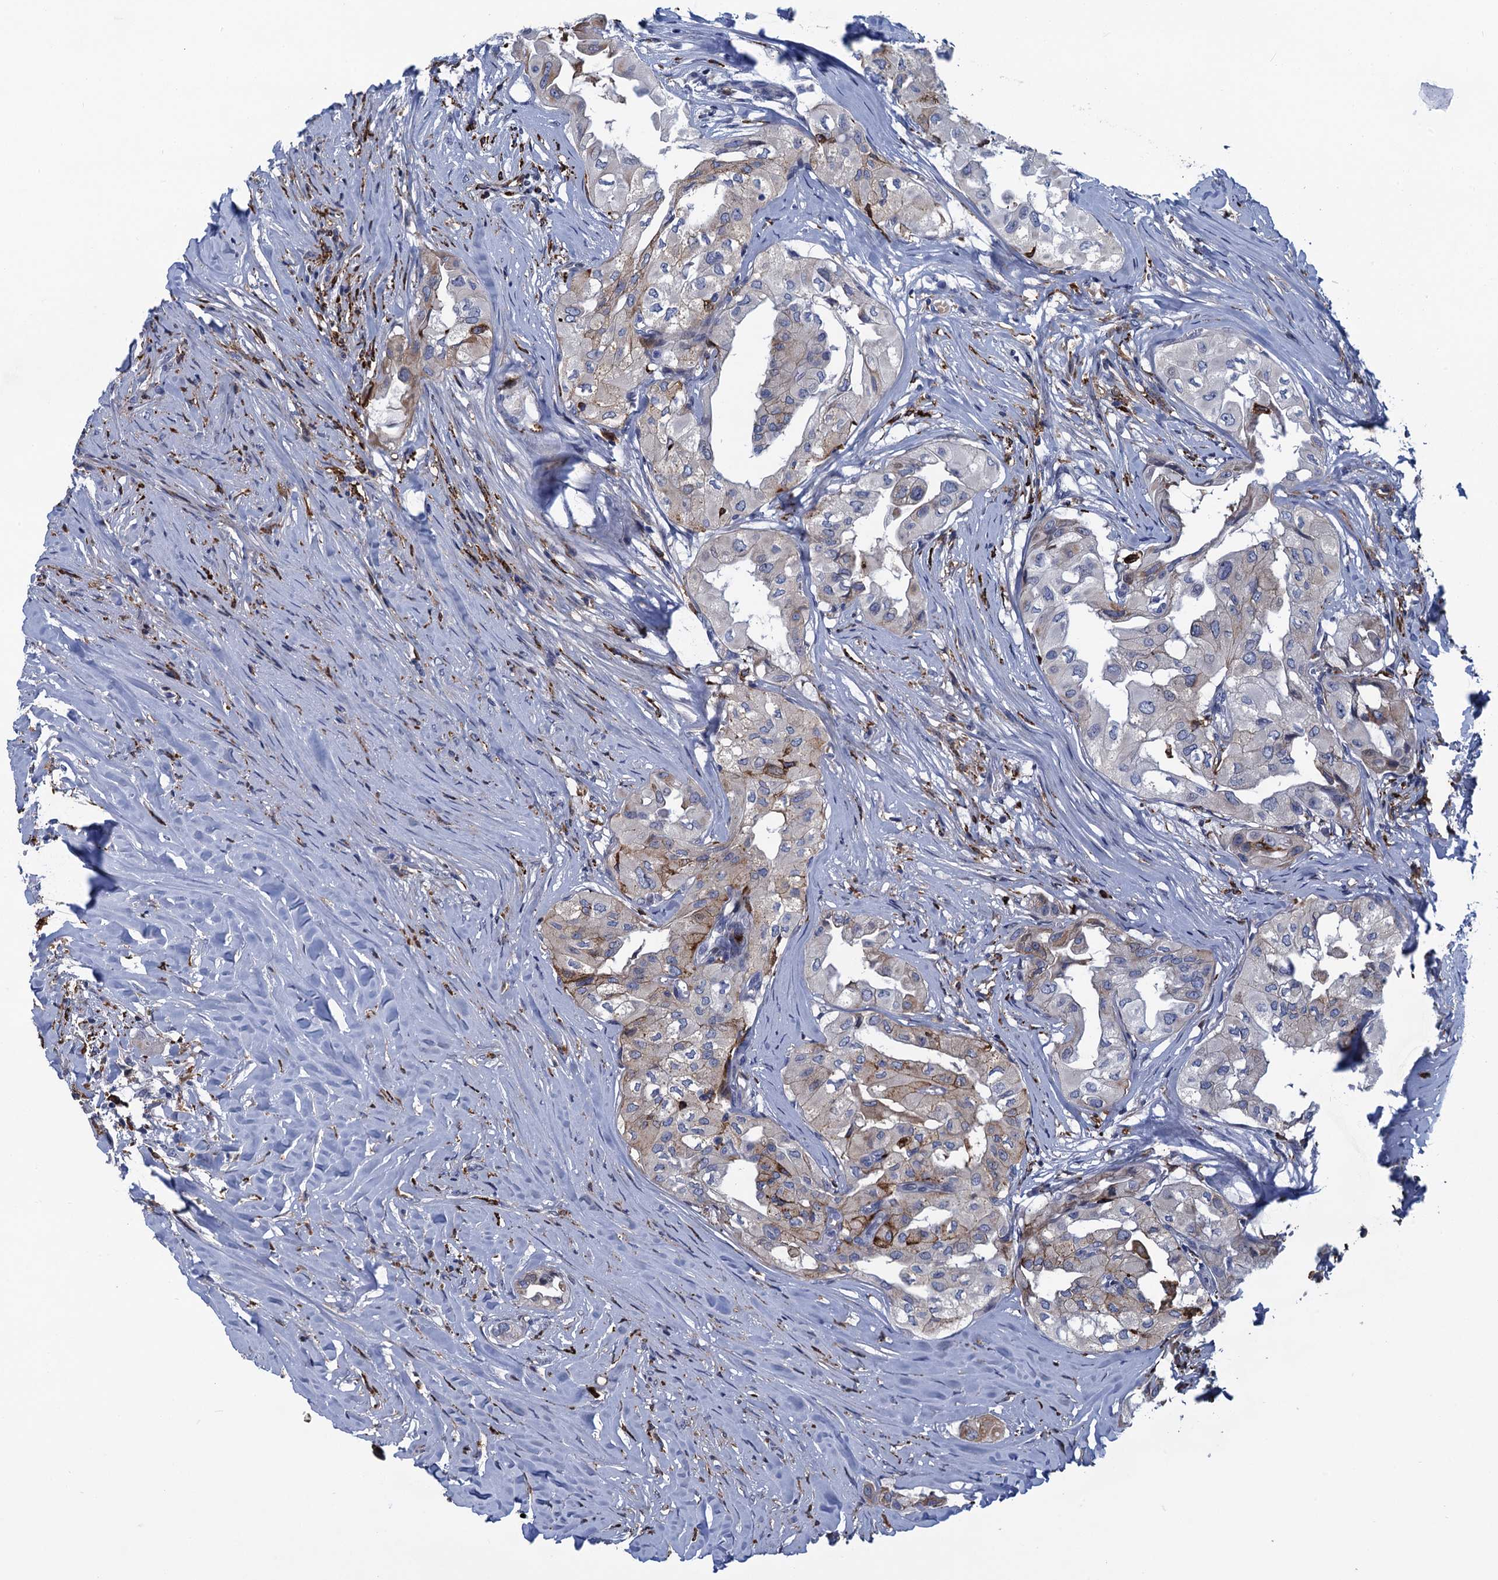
{"staining": {"intensity": "weak", "quantity": "<25%", "location": "cytoplasmic/membranous"}, "tissue": "thyroid cancer", "cell_type": "Tumor cells", "image_type": "cancer", "snomed": [{"axis": "morphology", "description": "Papillary adenocarcinoma, NOS"}, {"axis": "topography", "description": "Thyroid gland"}], "caption": "There is no significant staining in tumor cells of thyroid cancer.", "gene": "DNHD1", "patient": {"sex": "female", "age": 59}}